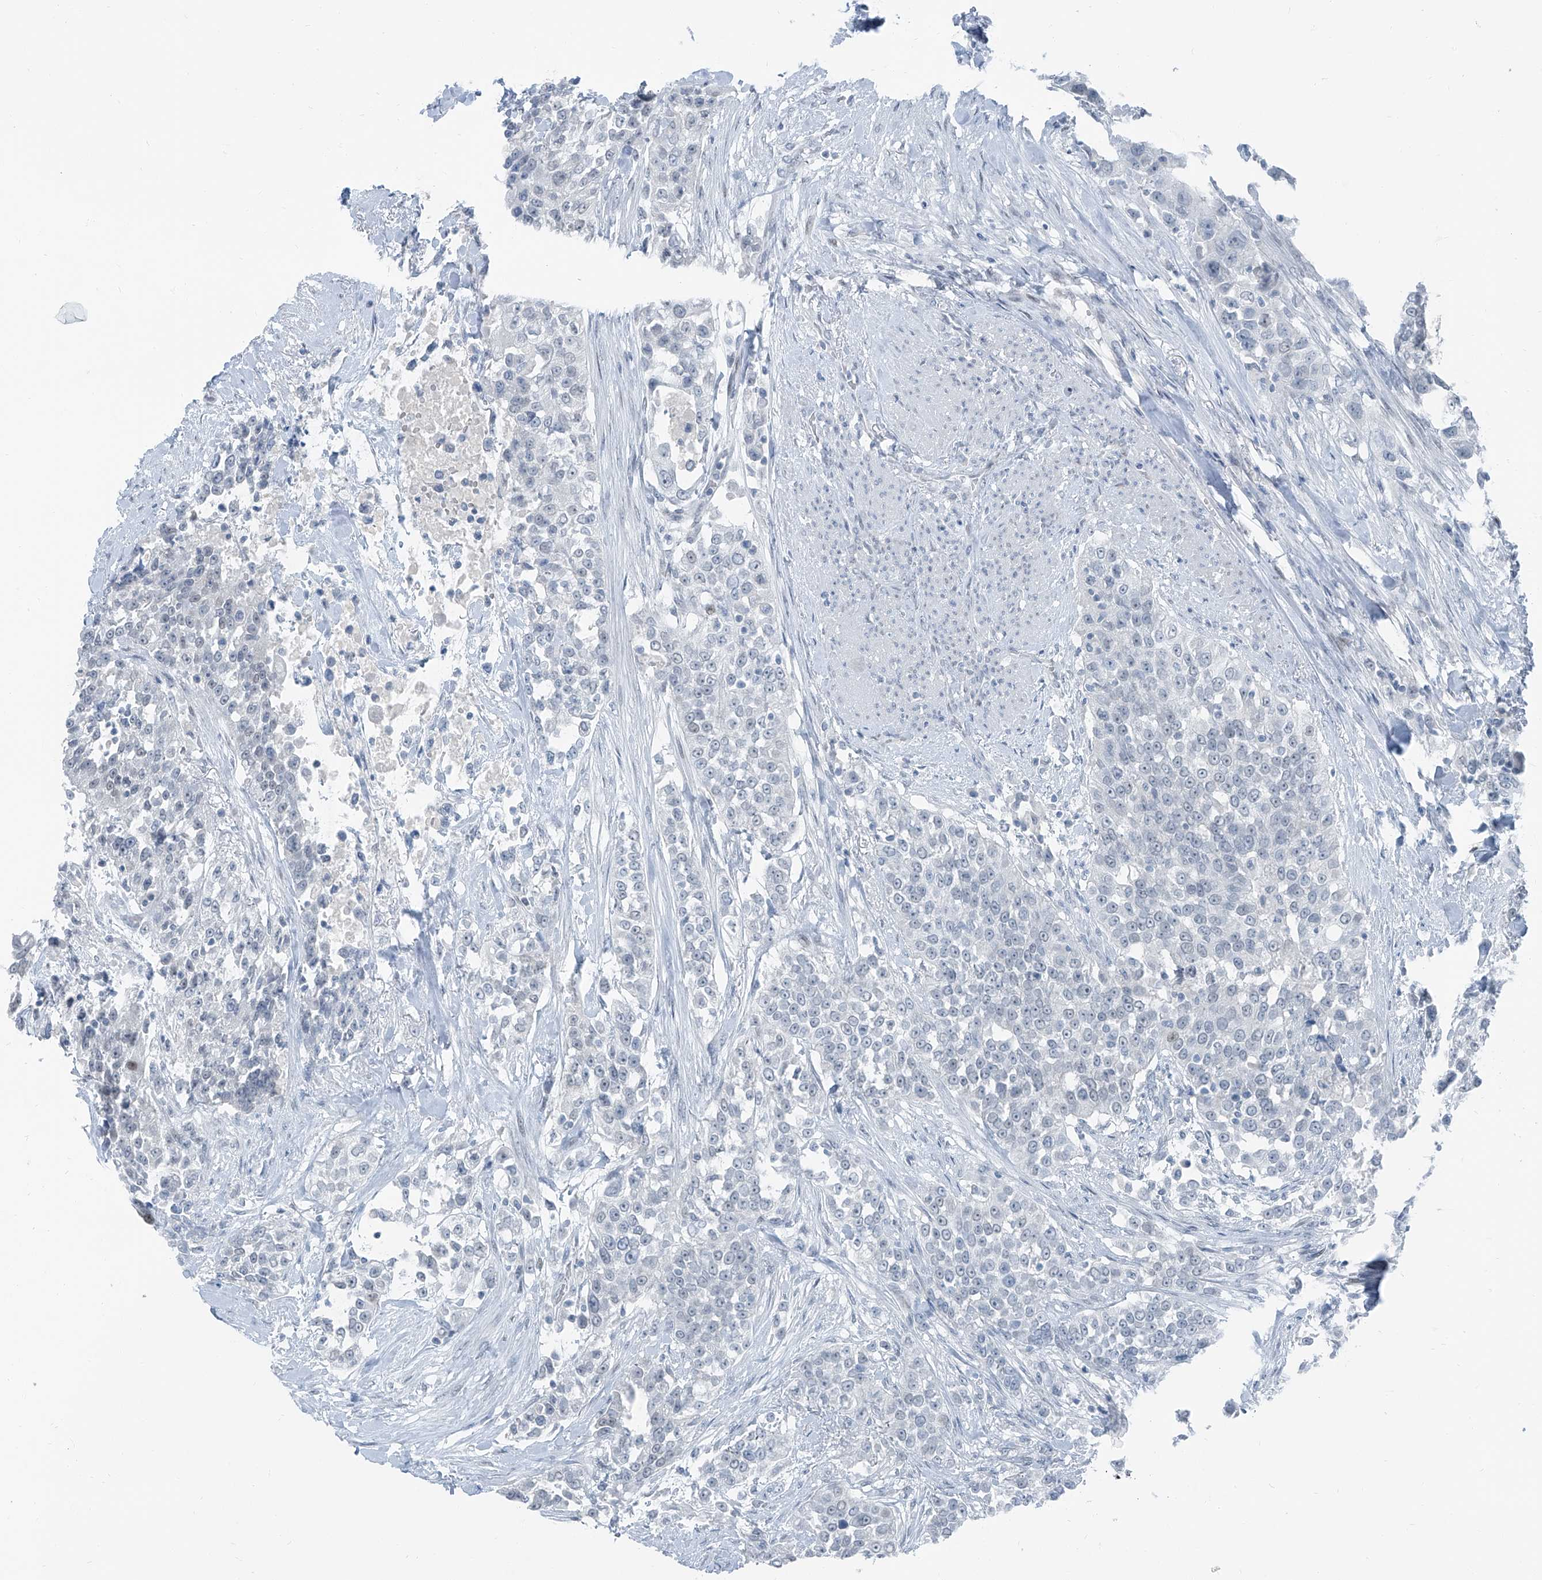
{"staining": {"intensity": "negative", "quantity": "none", "location": "none"}, "tissue": "urothelial cancer", "cell_type": "Tumor cells", "image_type": "cancer", "snomed": [{"axis": "morphology", "description": "Urothelial carcinoma, High grade"}, {"axis": "topography", "description": "Urinary bladder"}], "caption": "Tumor cells show no significant protein positivity in urothelial cancer. (DAB (3,3'-diaminobenzidine) immunohistochemistry (IHC), high magnification).", "gene": "RGN", "patient": {"sex": "female", "age": 80}}